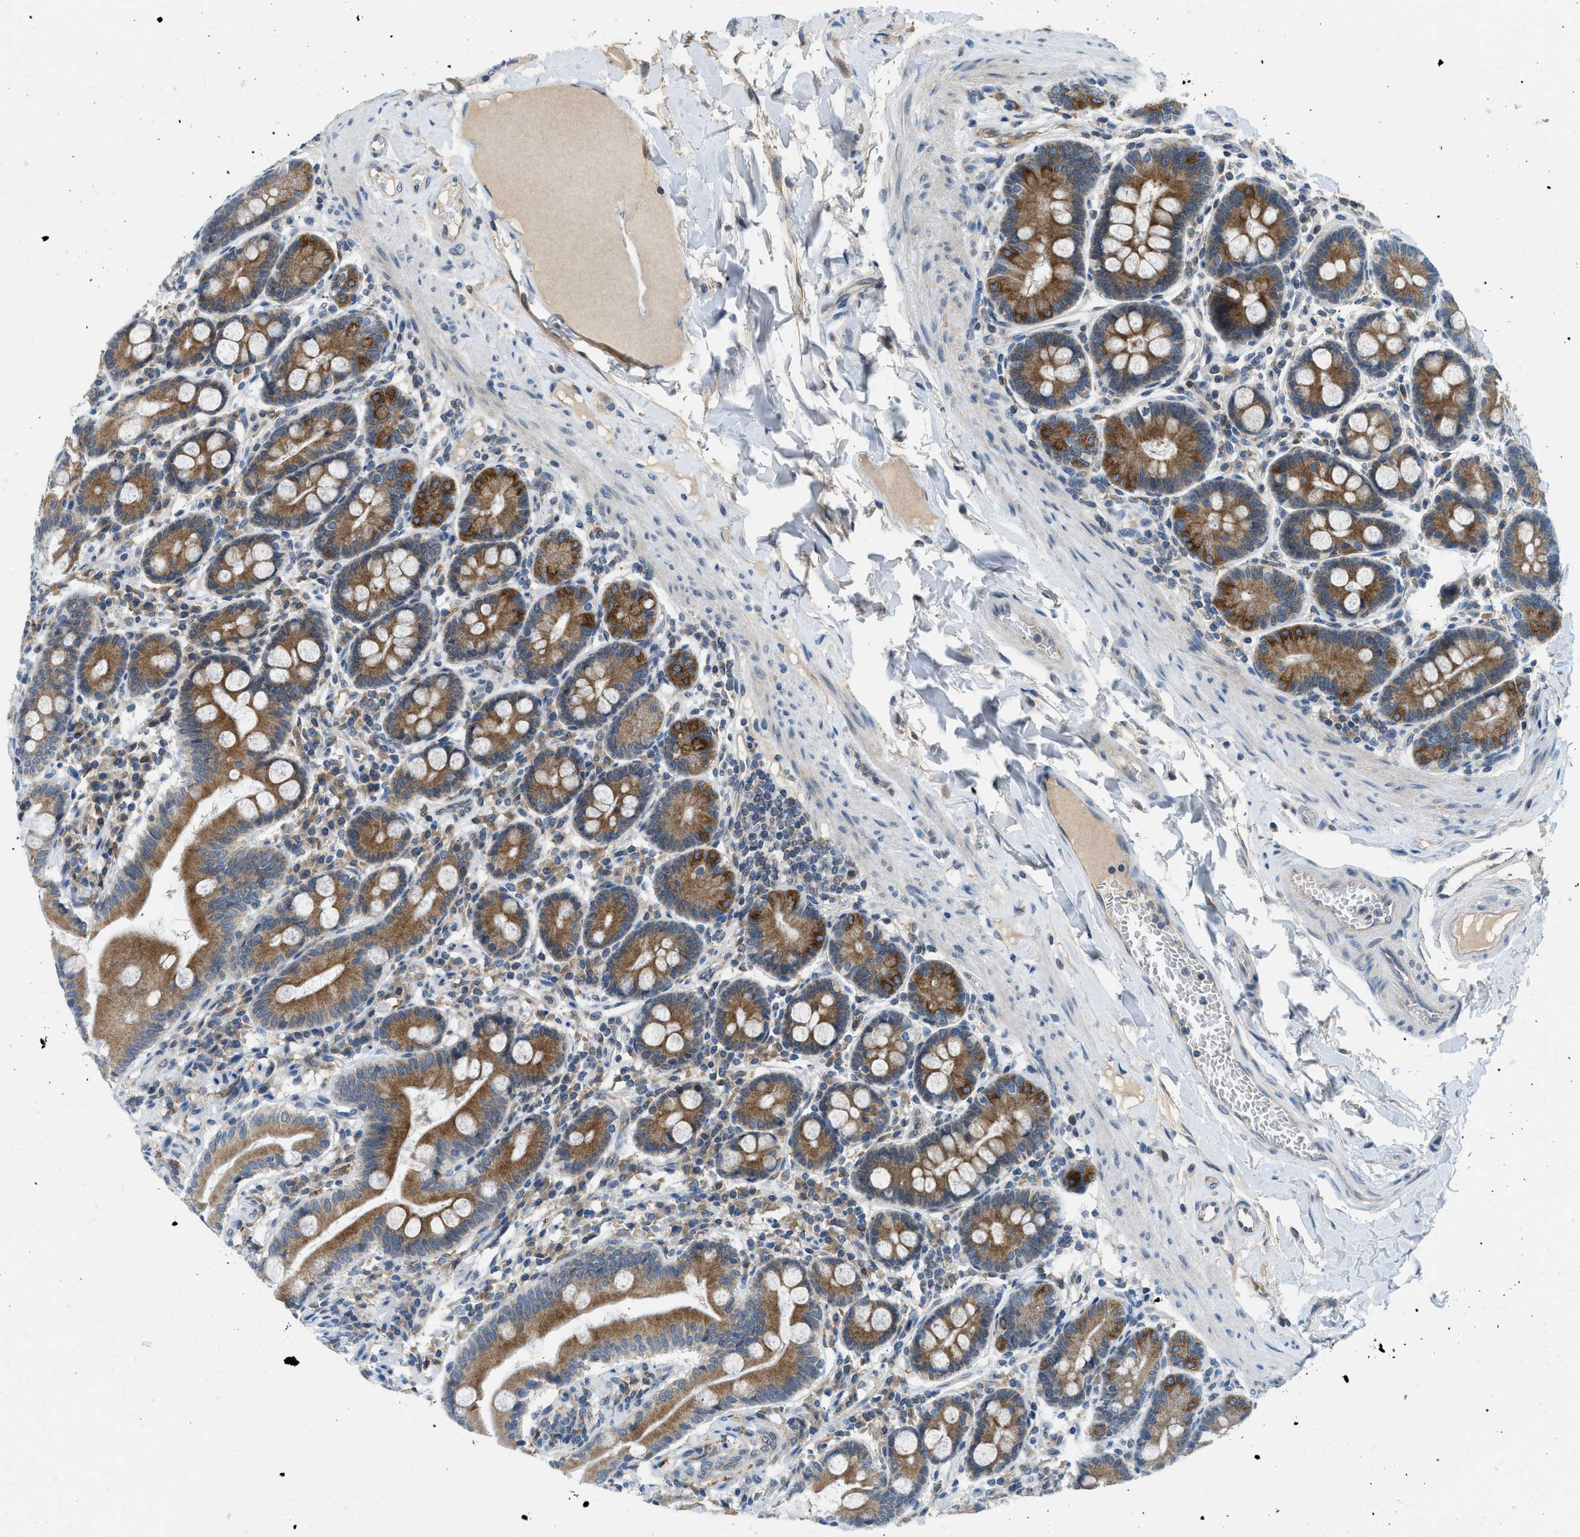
{"staining": {"intensity": "moderate", "quantity": ">75%", "location": "cytoplasmic/membranous"}, "tissue": "duodenum", "cell_type": "Glandular cells", "image_type": "normal", "snomed": [{"axis": "morphology", "description": "Normal tissue, NOS"}, {"axis": "topography", "description": "Duodenum"}], "caption": "The image demonstrates staining of benign duodenum, revealing moderate cytoplasmic/membranous protein positivity (brown color) within glandular cells.", "gene": "BCAP31", "patient": {"sex": "male", "age": 50}}